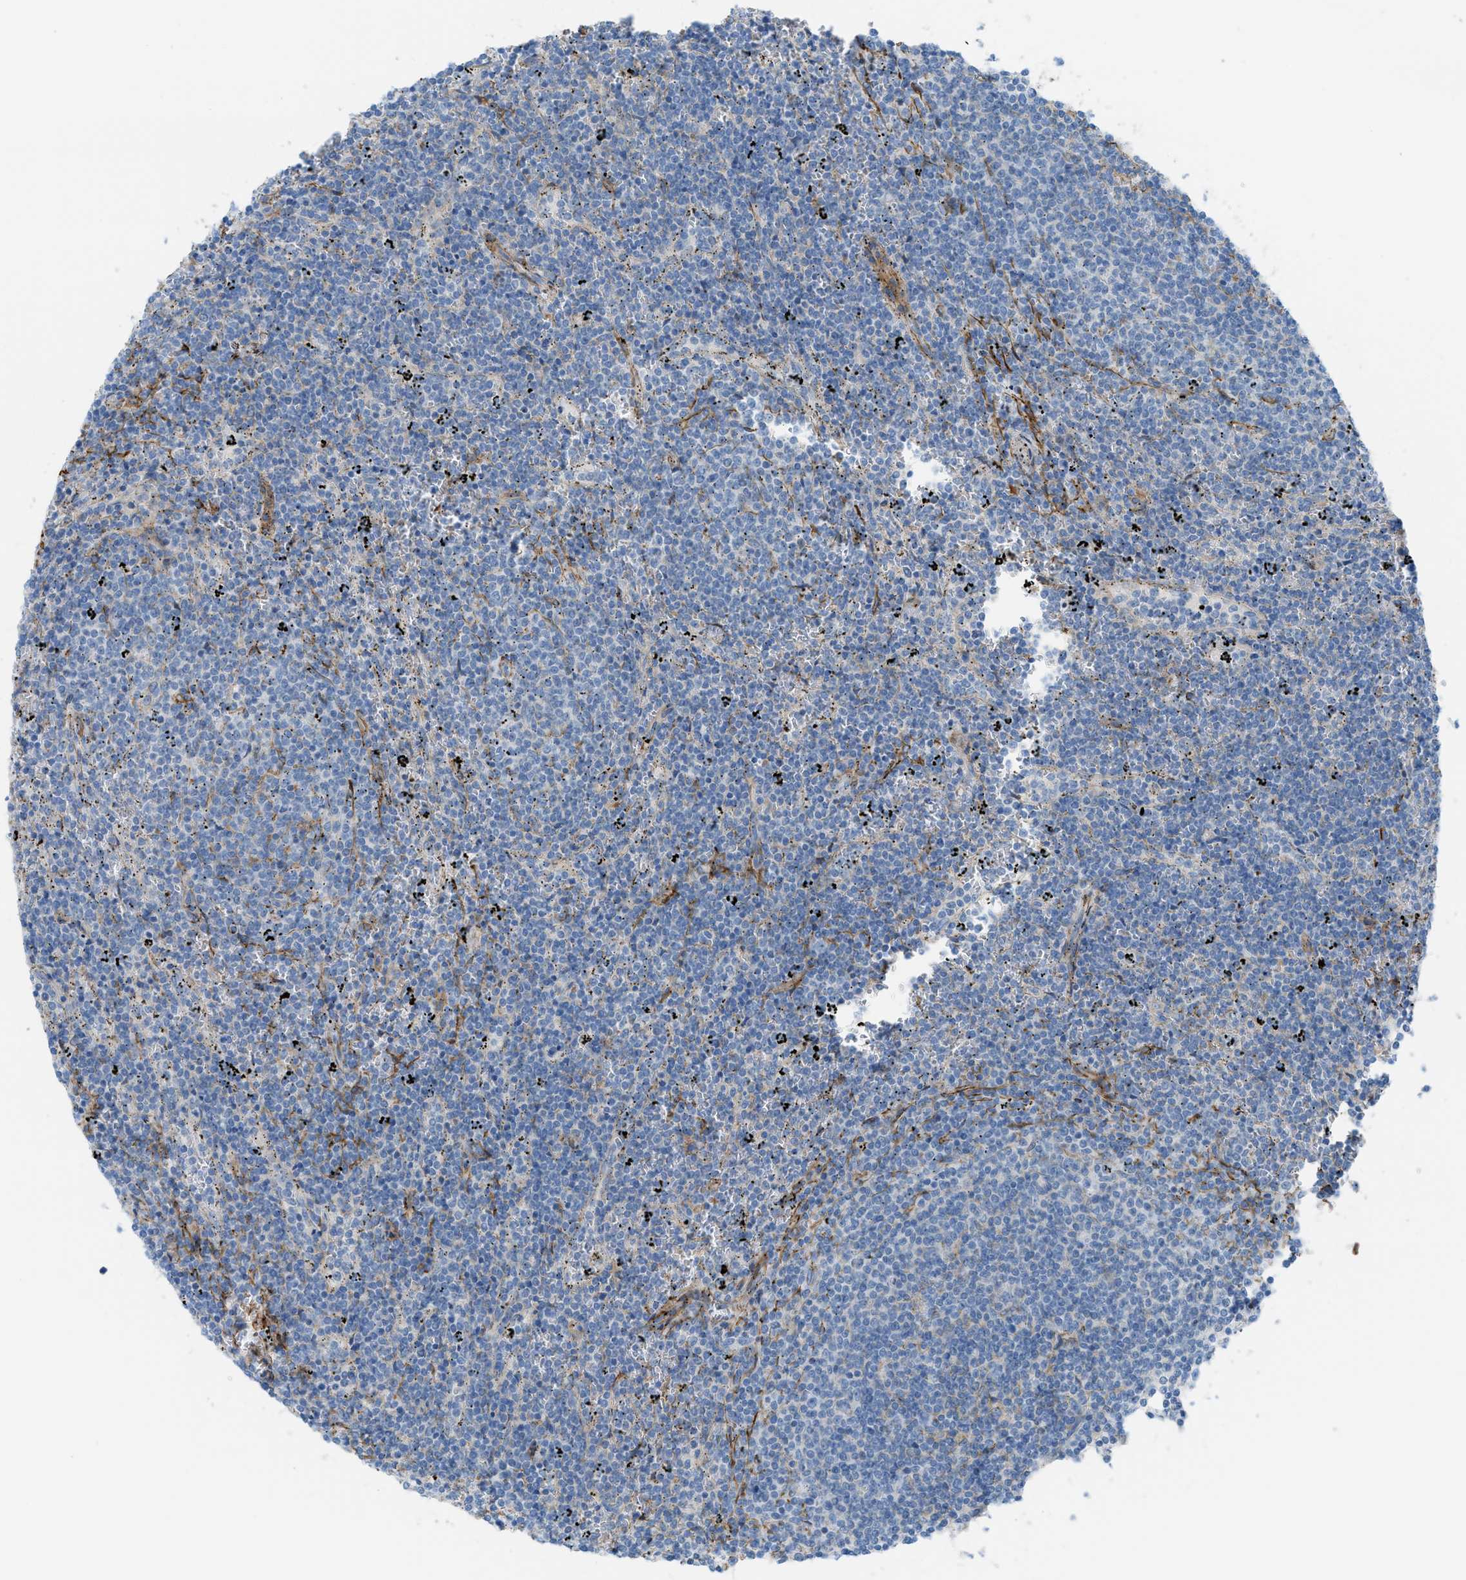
{"staining": {"intensity": "negative", "quantity": "none", "location": "none"}, "tissue": "lymphoma", "cell_type": "Tumor cells", "image_type": "cancer", "snomed": [{"axis": "morphology", "description": "Malignant lymphoma, non-Hodgkin's type, Low grade"}, {"axis": "topography", "description": "Spleen"}], "caption": "The image reveals no staining of tumor cells in low-grade malignant lymphoma, non-Hodgkin's type.", "gene": "MYH11", "patient": {"sex": "female", "age": 50}}